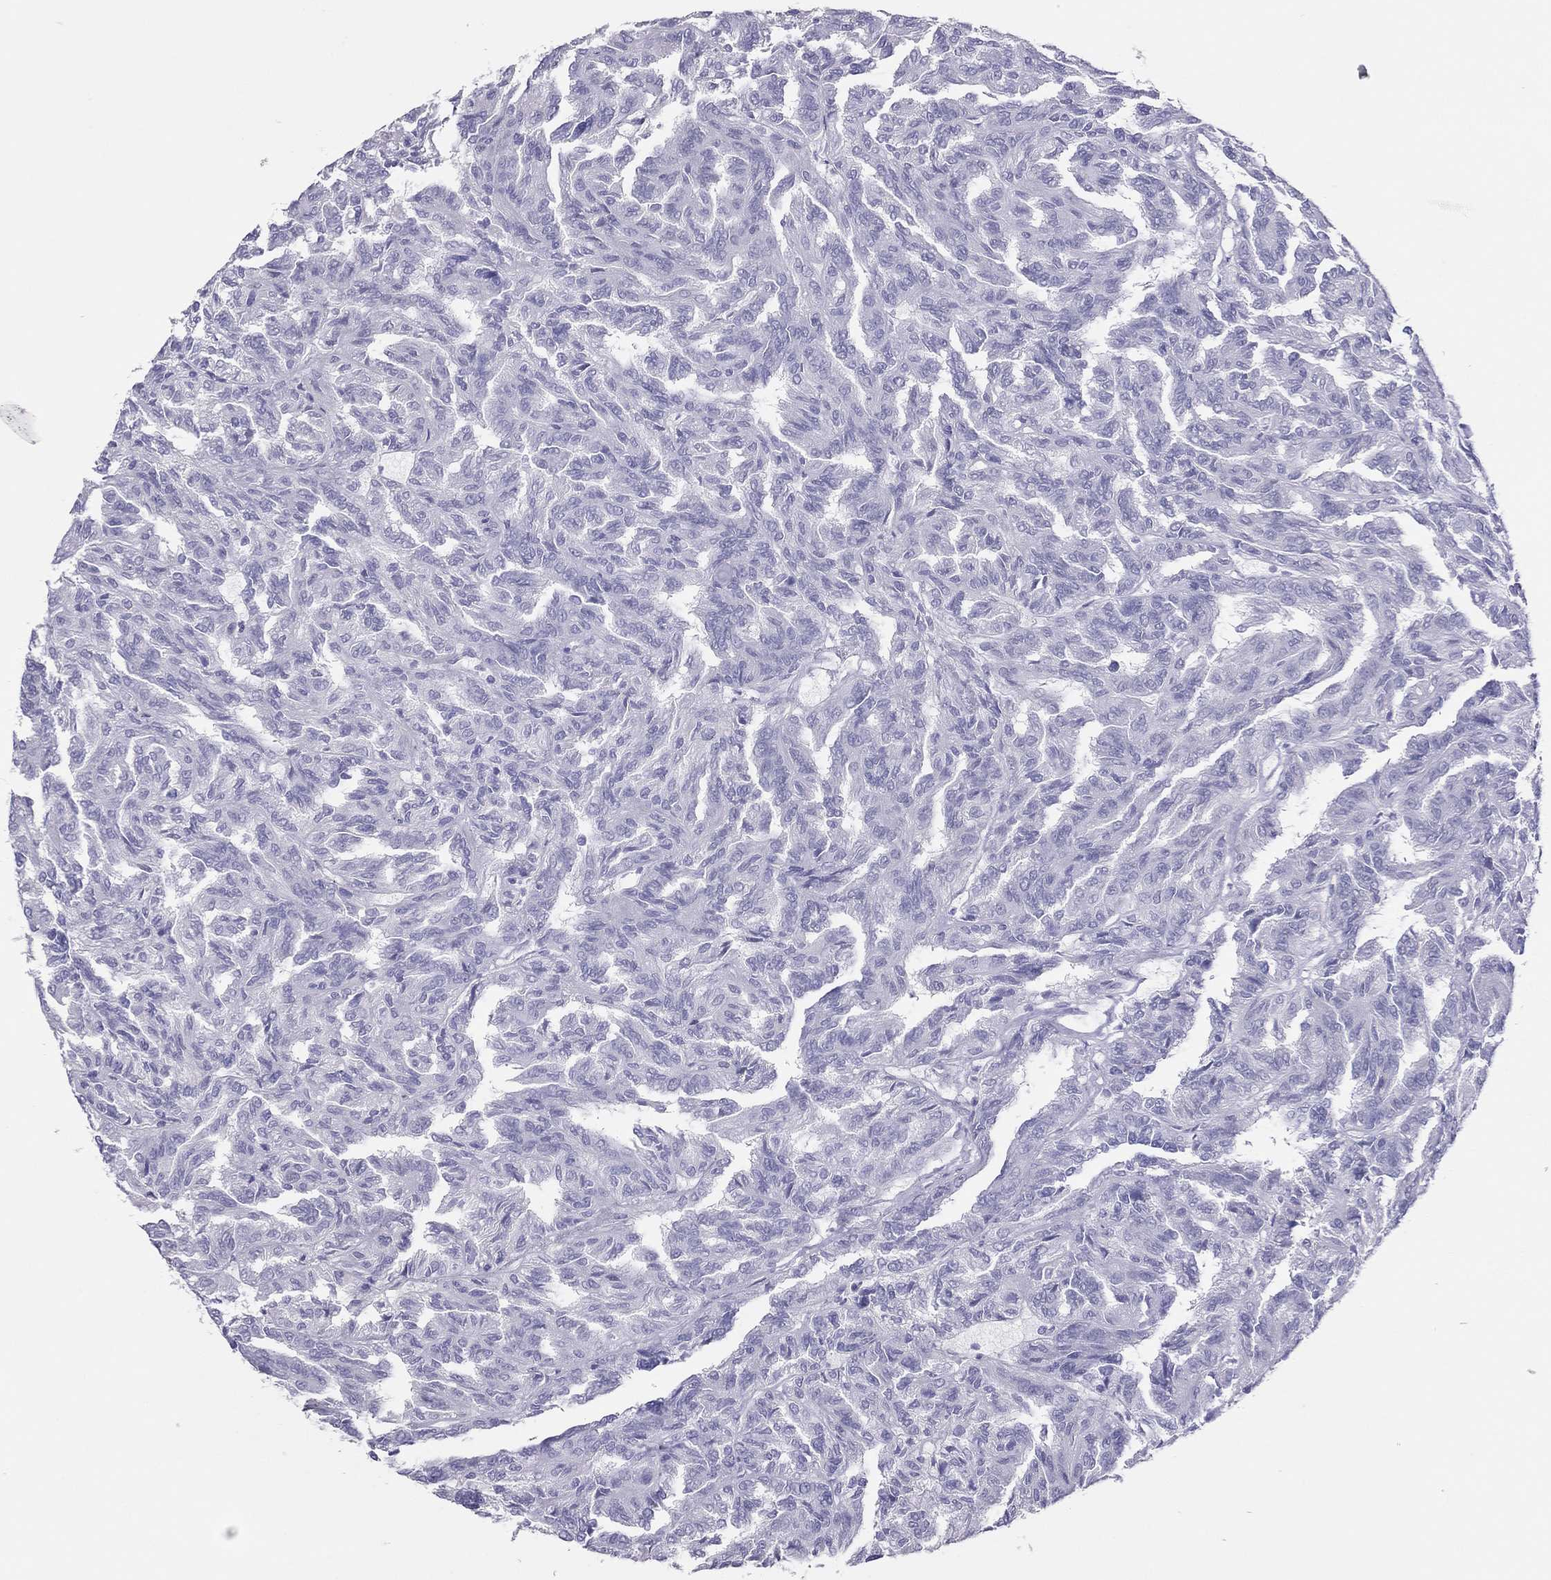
{"staining": {"intensity": "negative", "quantity": "none", "location": "none"}, "tissue": "renal cancer", "cell_type": "Tumor cells", "image_type": "cancer", "snomed": [{"axis": "morphology", "description": "Adenocarcinoma, NOS"}, {"axis": "topography", "description": "Kidney"}], "caption": "IHC image of renal cancer (adenocarcinoma) stained for a protein (brown), which exhibits no expression in tumor cells. (IHC, brightfield microscopy, high magnification).", "gene": "TSHB", "patient": {"sex": "male", "age": 79}}